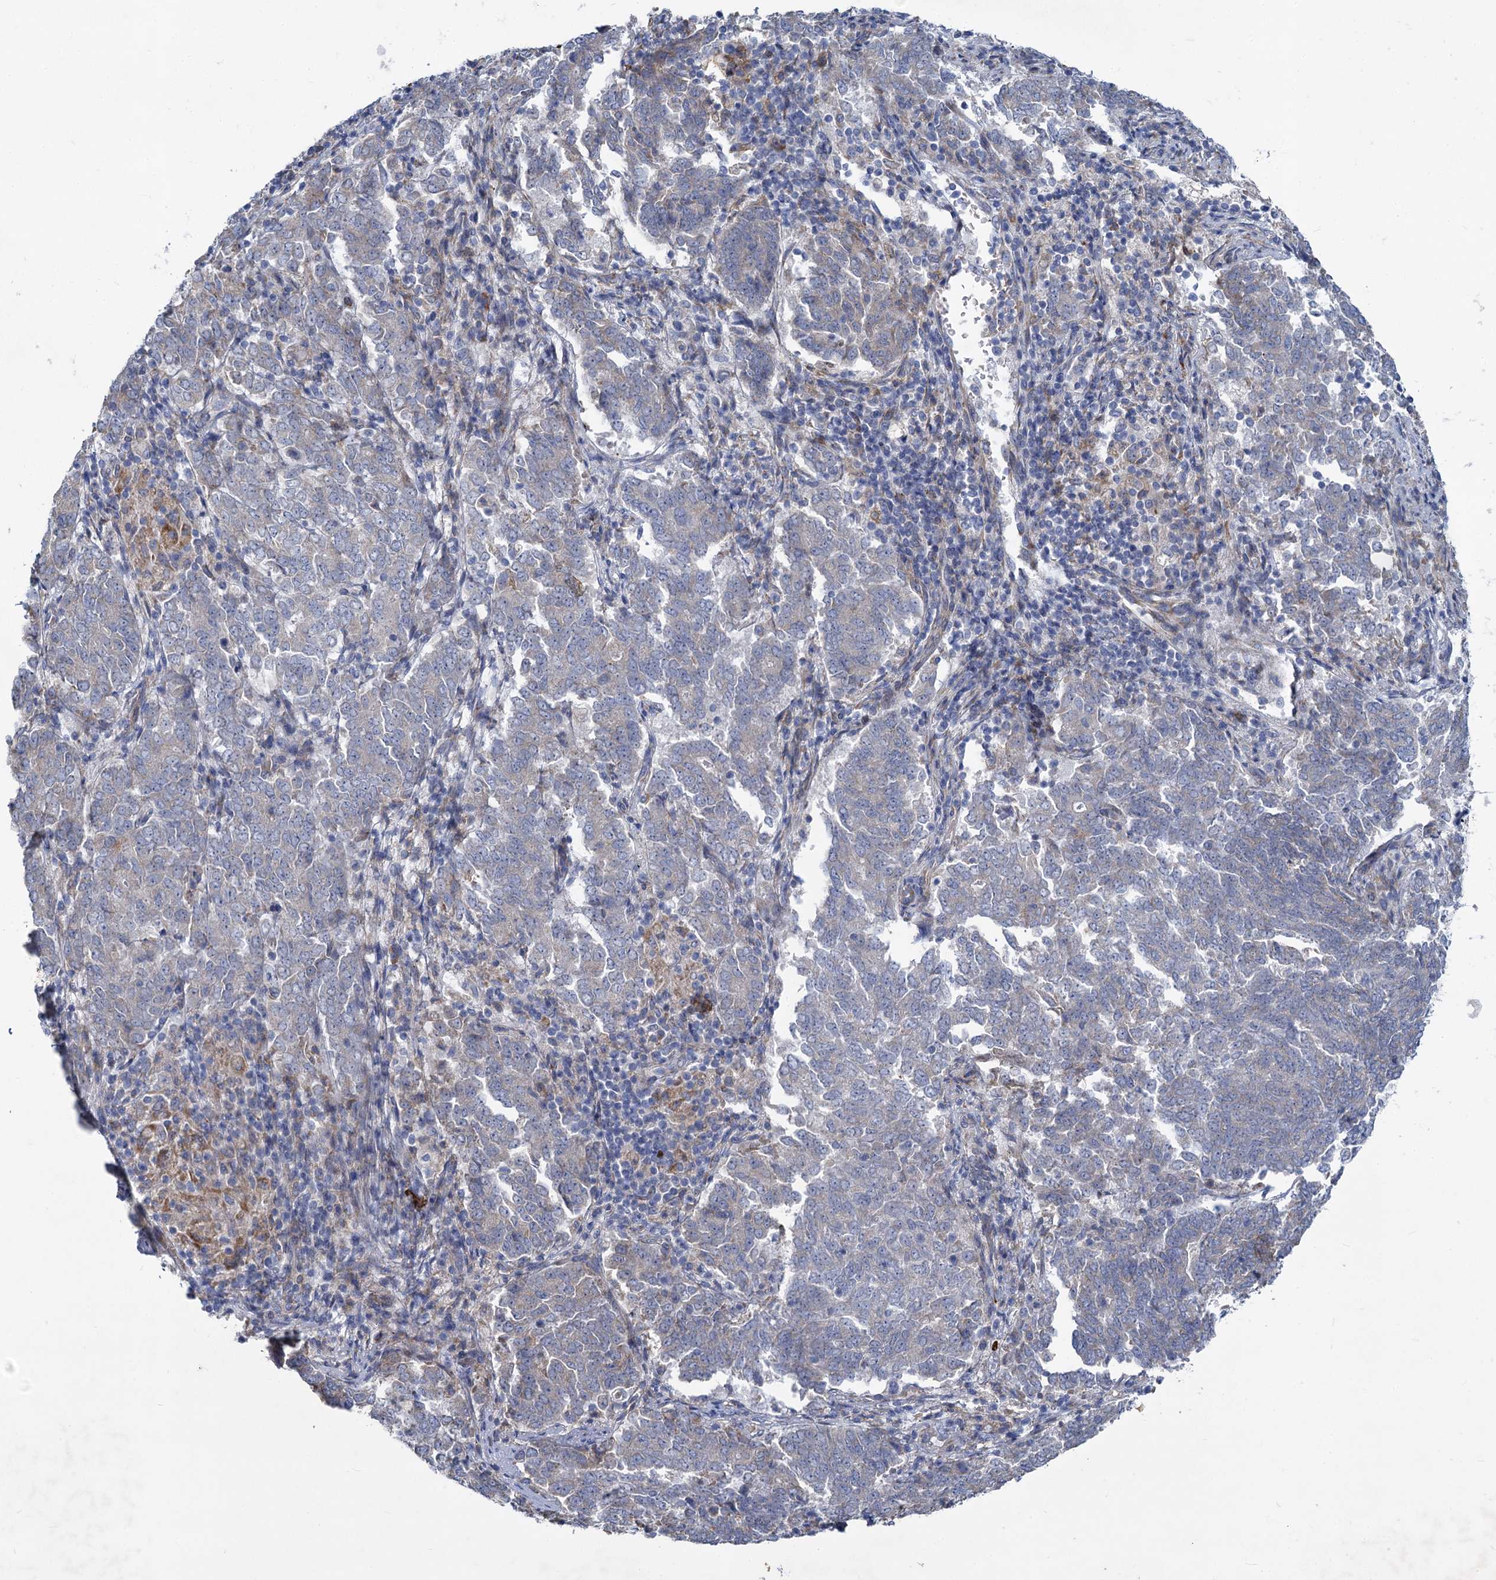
{"staining": {"intensity": "negative", "quantity": "none", "location": "none"}, "tissue": "endometrial cancer", "cell_type": "Tumor cells", "image_type": "cancer", "snomed": [{"axis": "morphology", "description": "Adenocarcinoma, NOS"}, {"axis": "topography", "description": "Endometrium"}], "caption": "Immunohistochemistry of human endometrial adenocarcinoma shows no expression in tumor cells.", "gene": "PRSS35", "patient": {"sex": "female", "age": 80}}